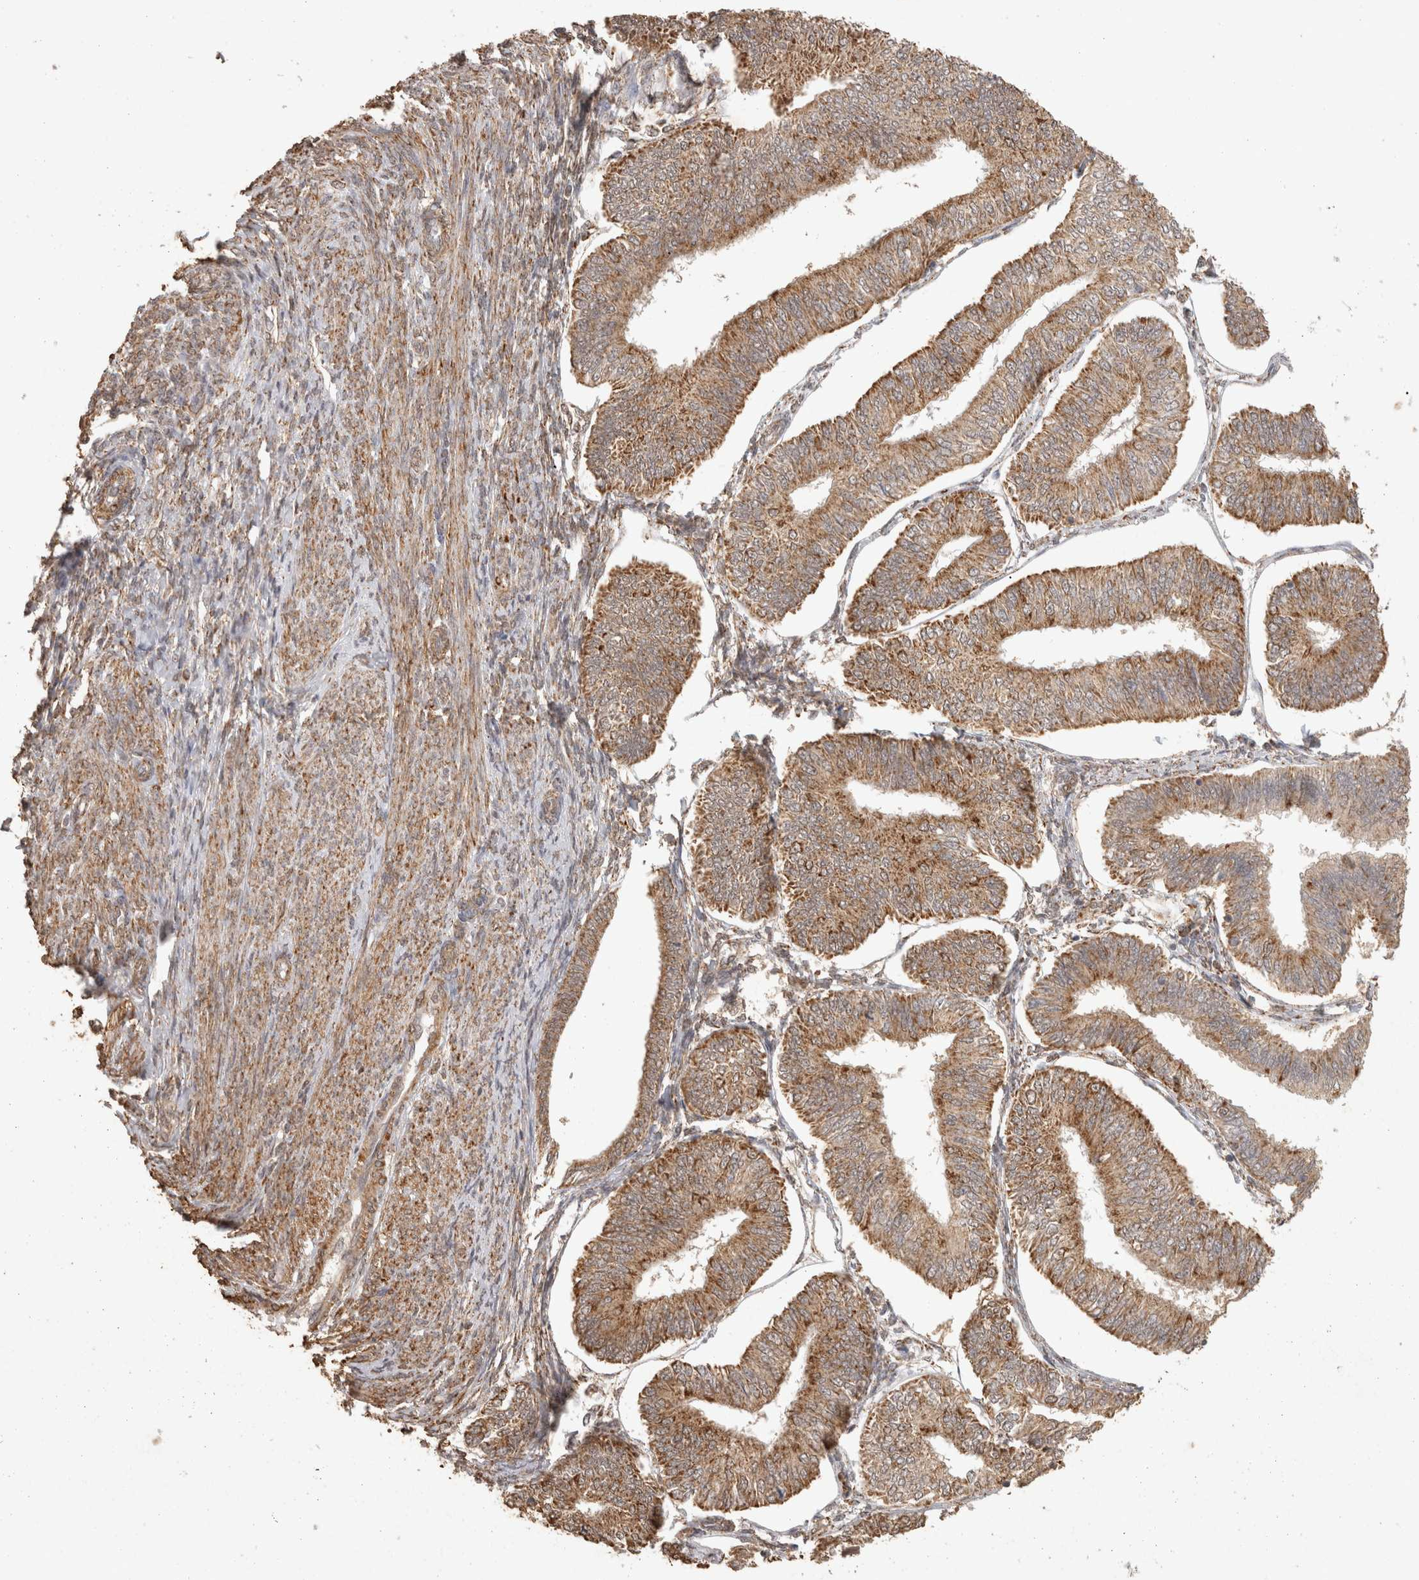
{"staining": {"intensity": "moderate", "quantity": ">75%", "location": "cytoplasmic/membranous"}, "tissue": "endometrial cancer", "cell_type": "Tumor cells", "image_type": "cancer", "snomed": [{"axis": "morphology", "description": "Adenocarcinoma, NOS"}, {"axis": "topography", "description": "Endometrium"}], "caption": "The immunohistochemical stain highlights moderate cytoplasmic/membranous positivity in tumor cells of adenocarcinoma (endometrial) tissue.", "gene": "BNIP3L", "patient": {"sex": "female", "age": 58}}